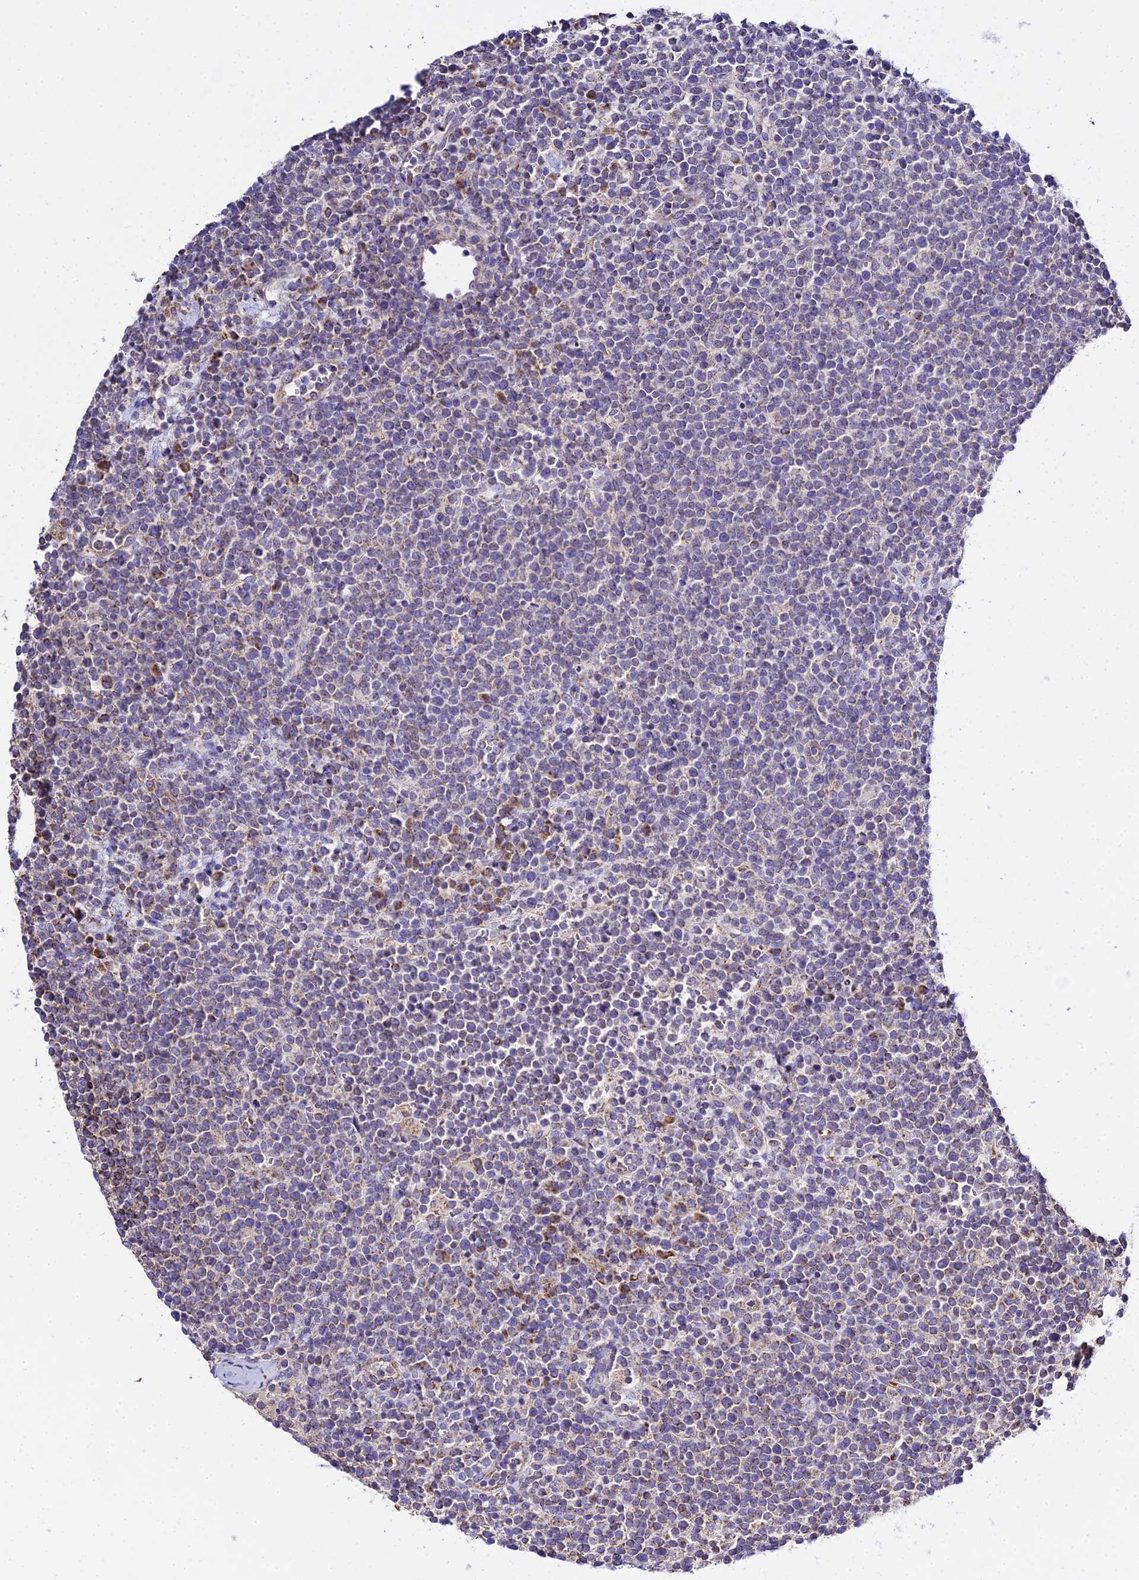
{"staining": {"intensity": "weak", "quantity": "<25%", "location": "cytoplasmic/membranous"}, "tissue": "lymphoma", "cell_type": "Tumor cells", "image_type": "cancer", "snomed": [{"axis": "morphology", "description": "Malignant lymphoma, non-Hodgkin's type, High grade"}, {"axis": "topography", "description": "Lymph node"}], "caption": "Immunohistochemistry histopathology image of neoplastic tissue: human lymphoma stained with DAB (3,3'-diaminobenzidine) shows no significant protein staining in tumor cells. Nuclei are stained in blue.", "gene": "TYW5", "patient": {"sex": "male", "age": 61}}